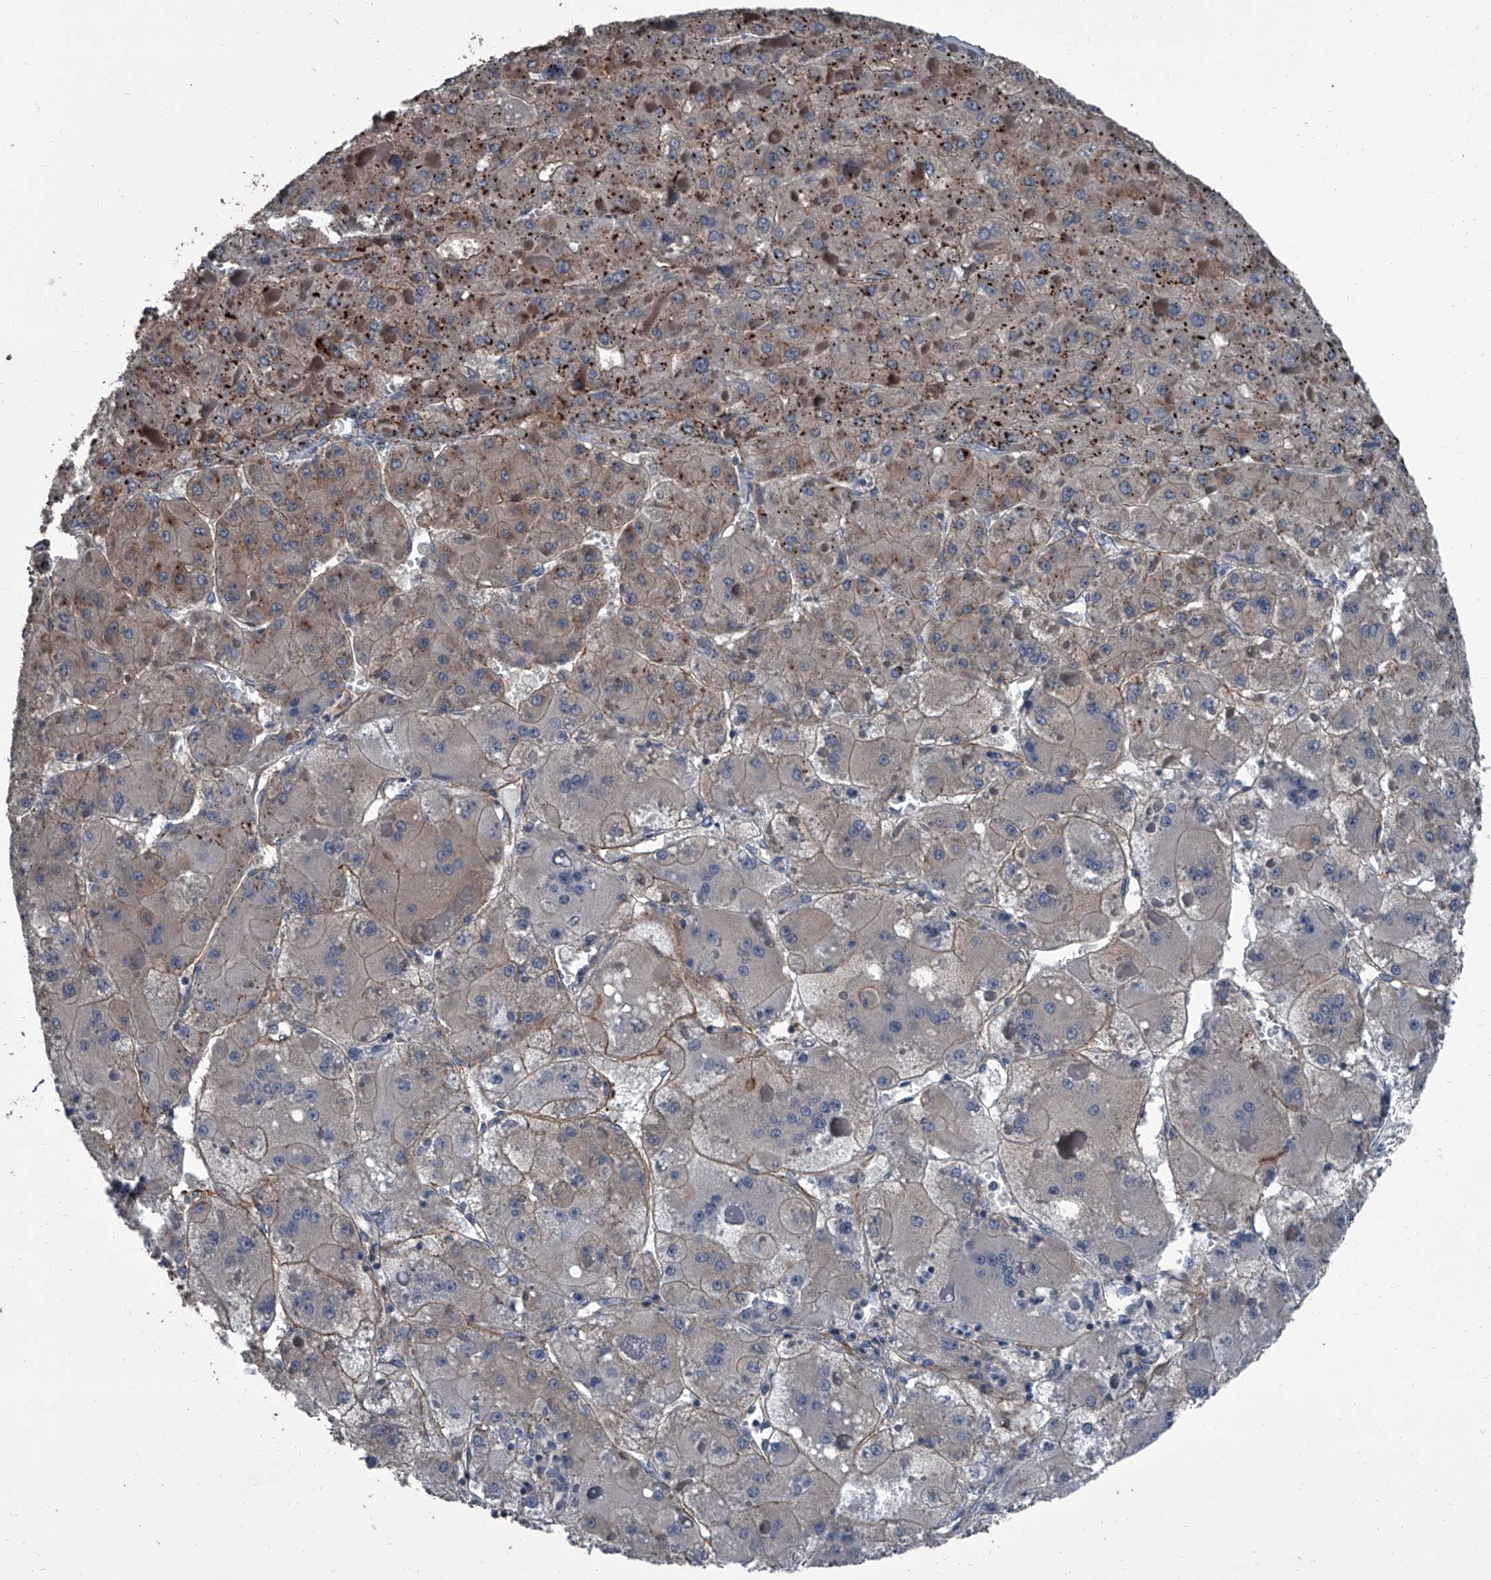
{"staining": {"intensity": "weak", "quantity": "25%-75%", "location": "cytoplasmic/membranous"}, "tissue": "liver cancer", "cell_type": "Tumor cells", "image_type": "cancer", "snomed": [{"axis": "morphology", "description": "Carcinoma, Hepatocellular, NOS"}, {"axis": "topography", "description": "Liver"}], "caption": "Brown immunohistochemical staining in human liver hepatocellular carcinoma displays weak cytoplasmic/membranous staining in approximately 25%-75% of tumor cells.", "gene": "OARD1", "patient": {"sex": "female", "age": 73}}